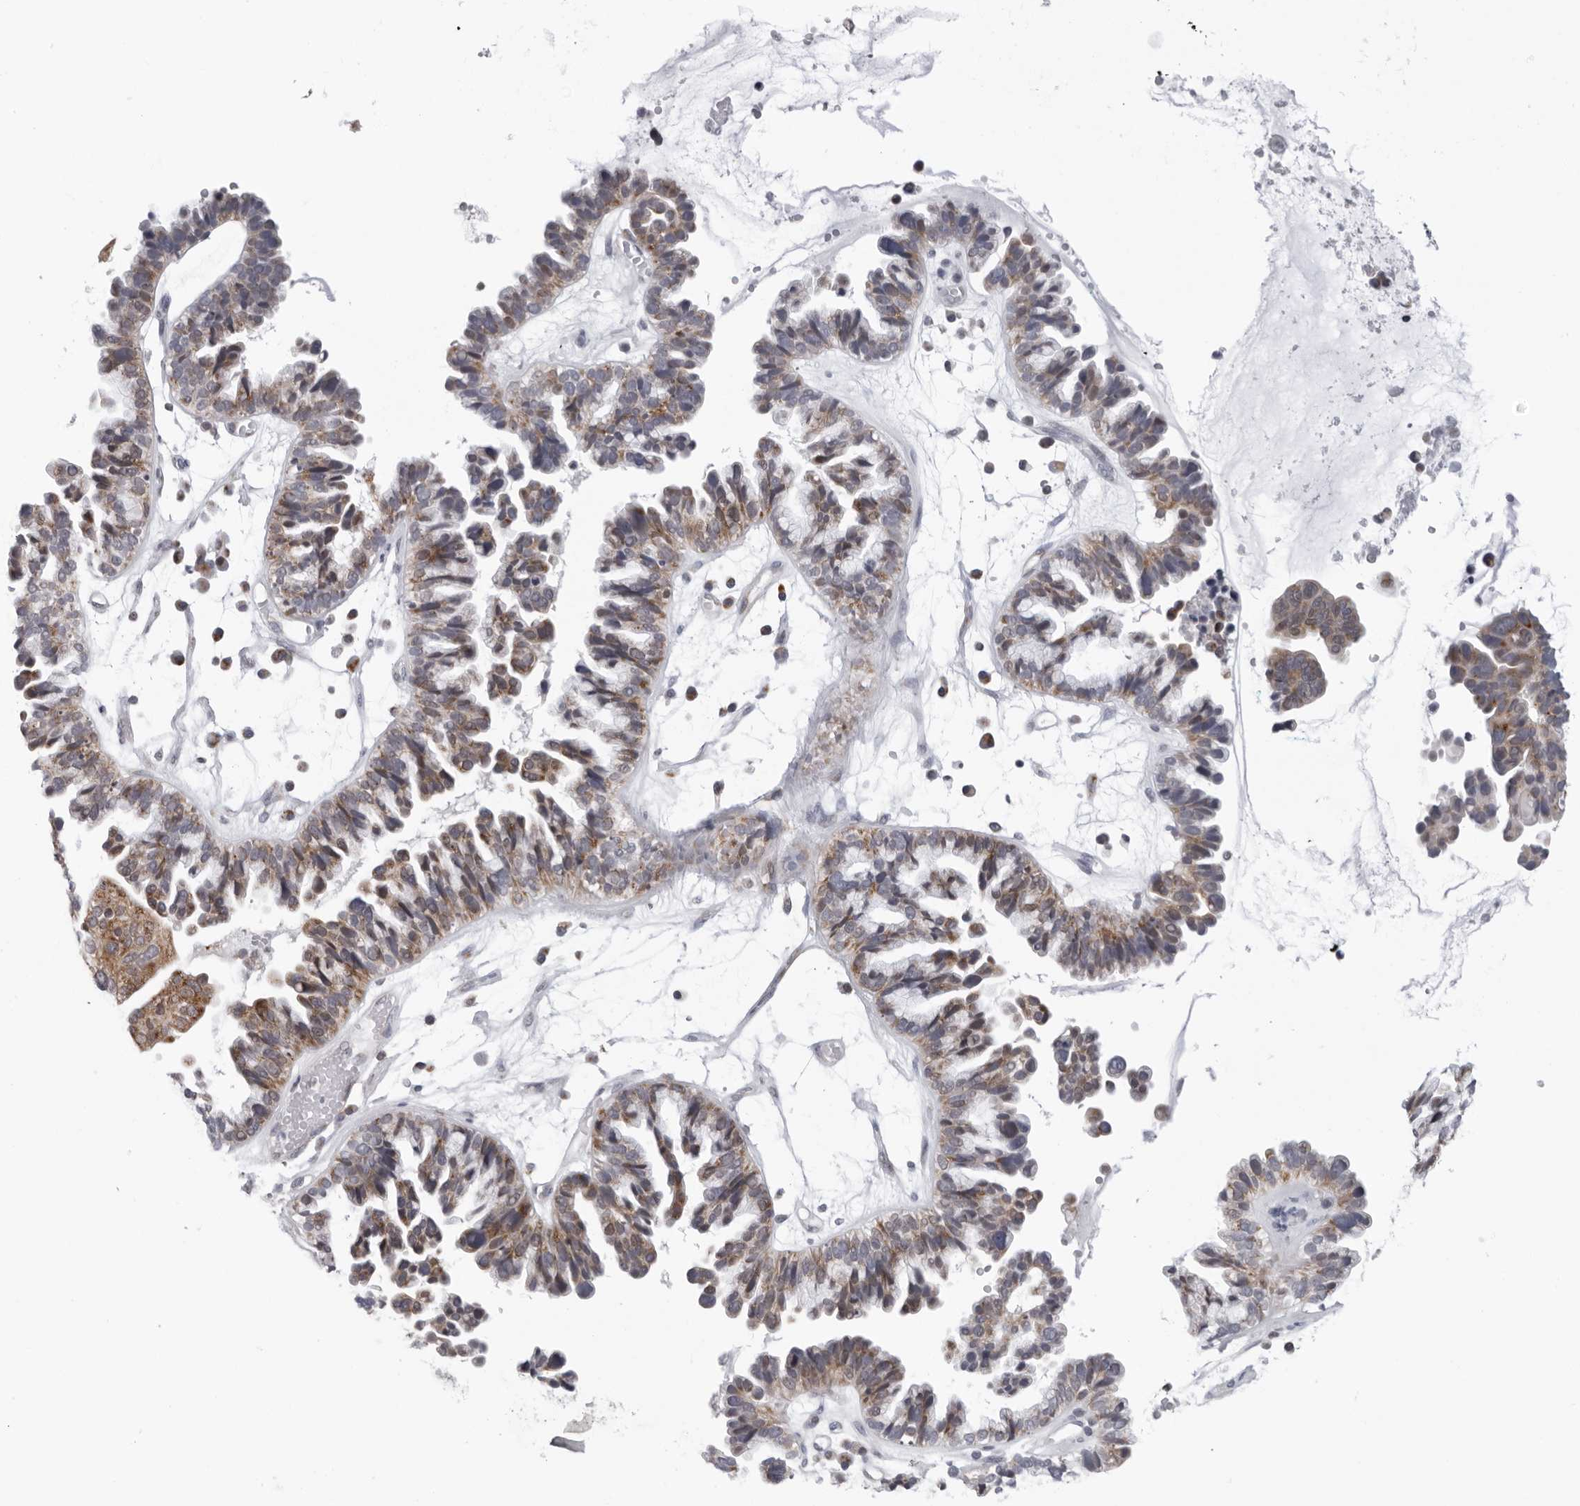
{"staining": {"intensity": "moderate", "quantity": "25%-75%", "location": "cytoplasmic/membranous"}, "tissue": "ovarian cancer", "cell_type": "Tumor cells", "image_type": "cancer", "snomed": [{"axis": "morphology", "description": "Cystadenocarcinoma, serous, NOS"}, {"axis": "topography", "description": "Ovary"}], "caption": "This photomicrograph shows IHC staining of ovarian serous cystadenocarcinoma, with medium moderate cytoplasmic/membranous expression in approximately 25%-75% of tumor cells.", "gene": "CPT2", "patient": {"sex": "female", "age": 56}}